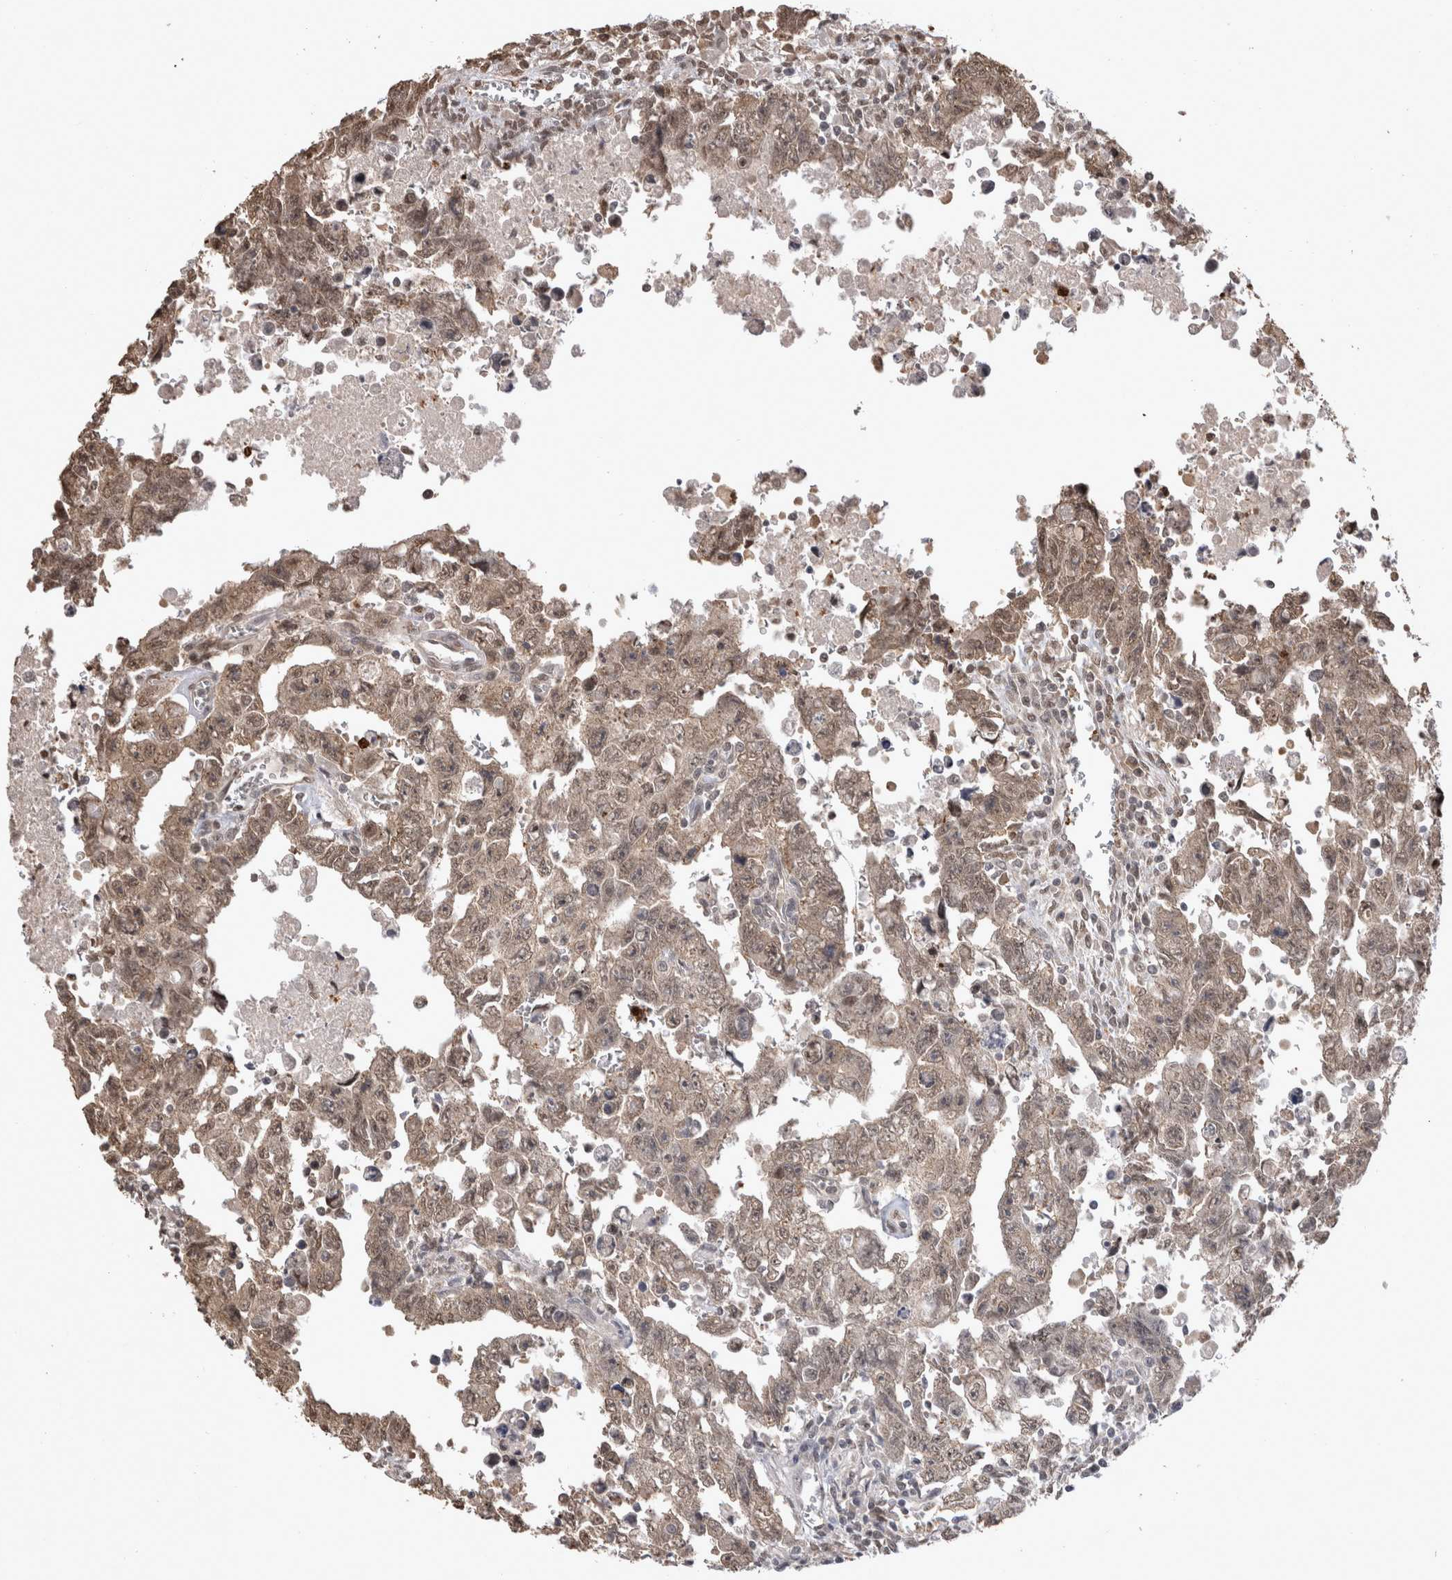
{"staining": {"intensity": "weak", "quantity": ">75%", "location": "cytoplasmic/membranous,nuclear"}, "tissue": "testis cancer", "cell_type": "Tumor cells", "image_type": "cancer", "snomed": [{"axis": "morphology", "description": "Carcinoma, Embryonal, NOS"}, {"axis": "topography", "description": "Testis"}], "caption": "Testis cancer stained with a protein marker displays weak staining in tumor cells.", "gene": "PAK4", "patient": {"sex": "male", "age": 28}}